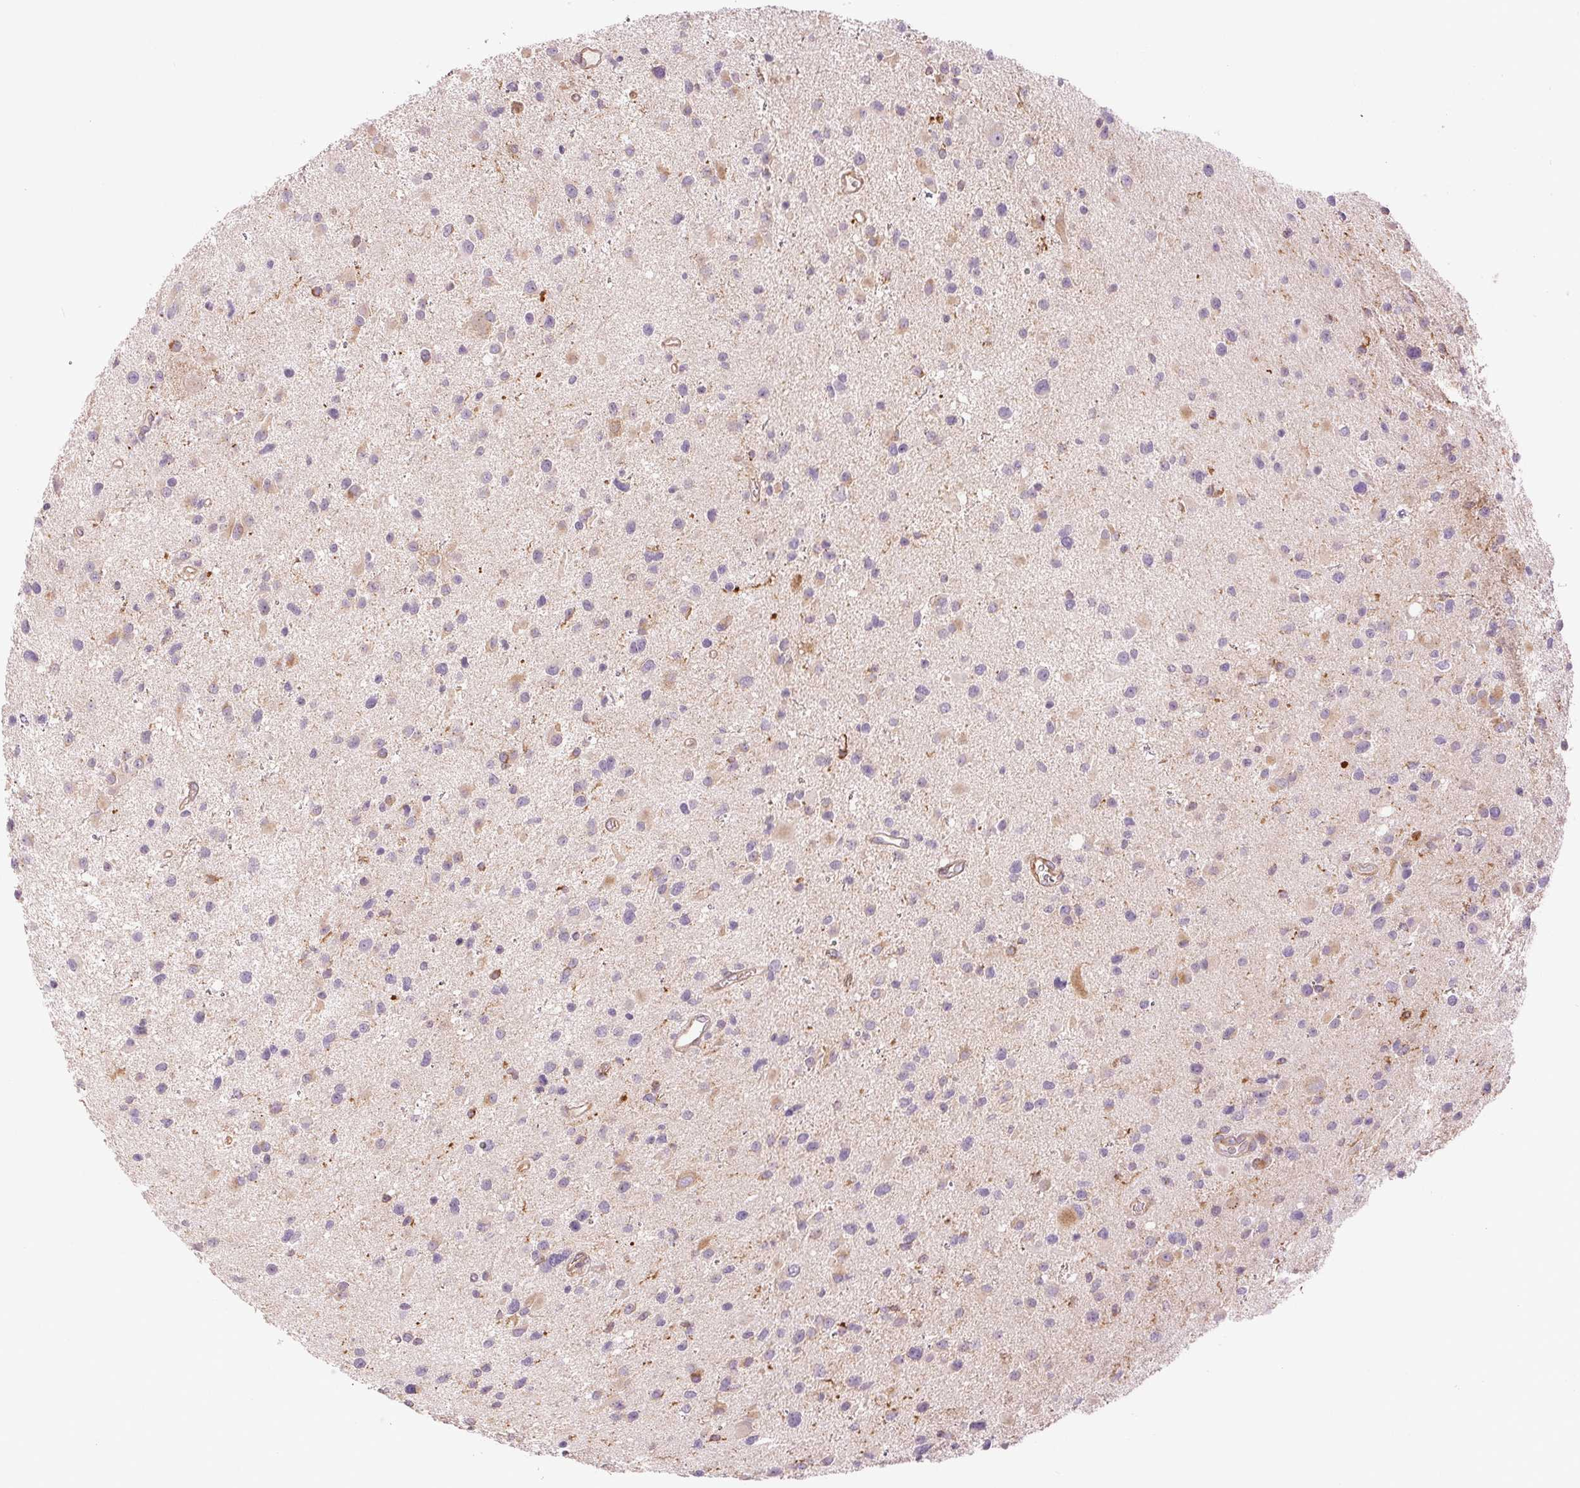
{"staining": {"intensity": "negative", "quantity": "none", "location": "none"}, "tissue": "glioma", "cell_type": "Tumor cells", "image_type": "cancer", "snomed": [{"axis": "morphology", "description": "Glioma, malignant, Low grade"}, {"axis": "topography", "description": "Brain"}], "caption": "Tumor cells show no significant positivity in malignant glioma (low-grade).", "gene": "METTL17", "patient": {"sex": "female", "age": 32}}